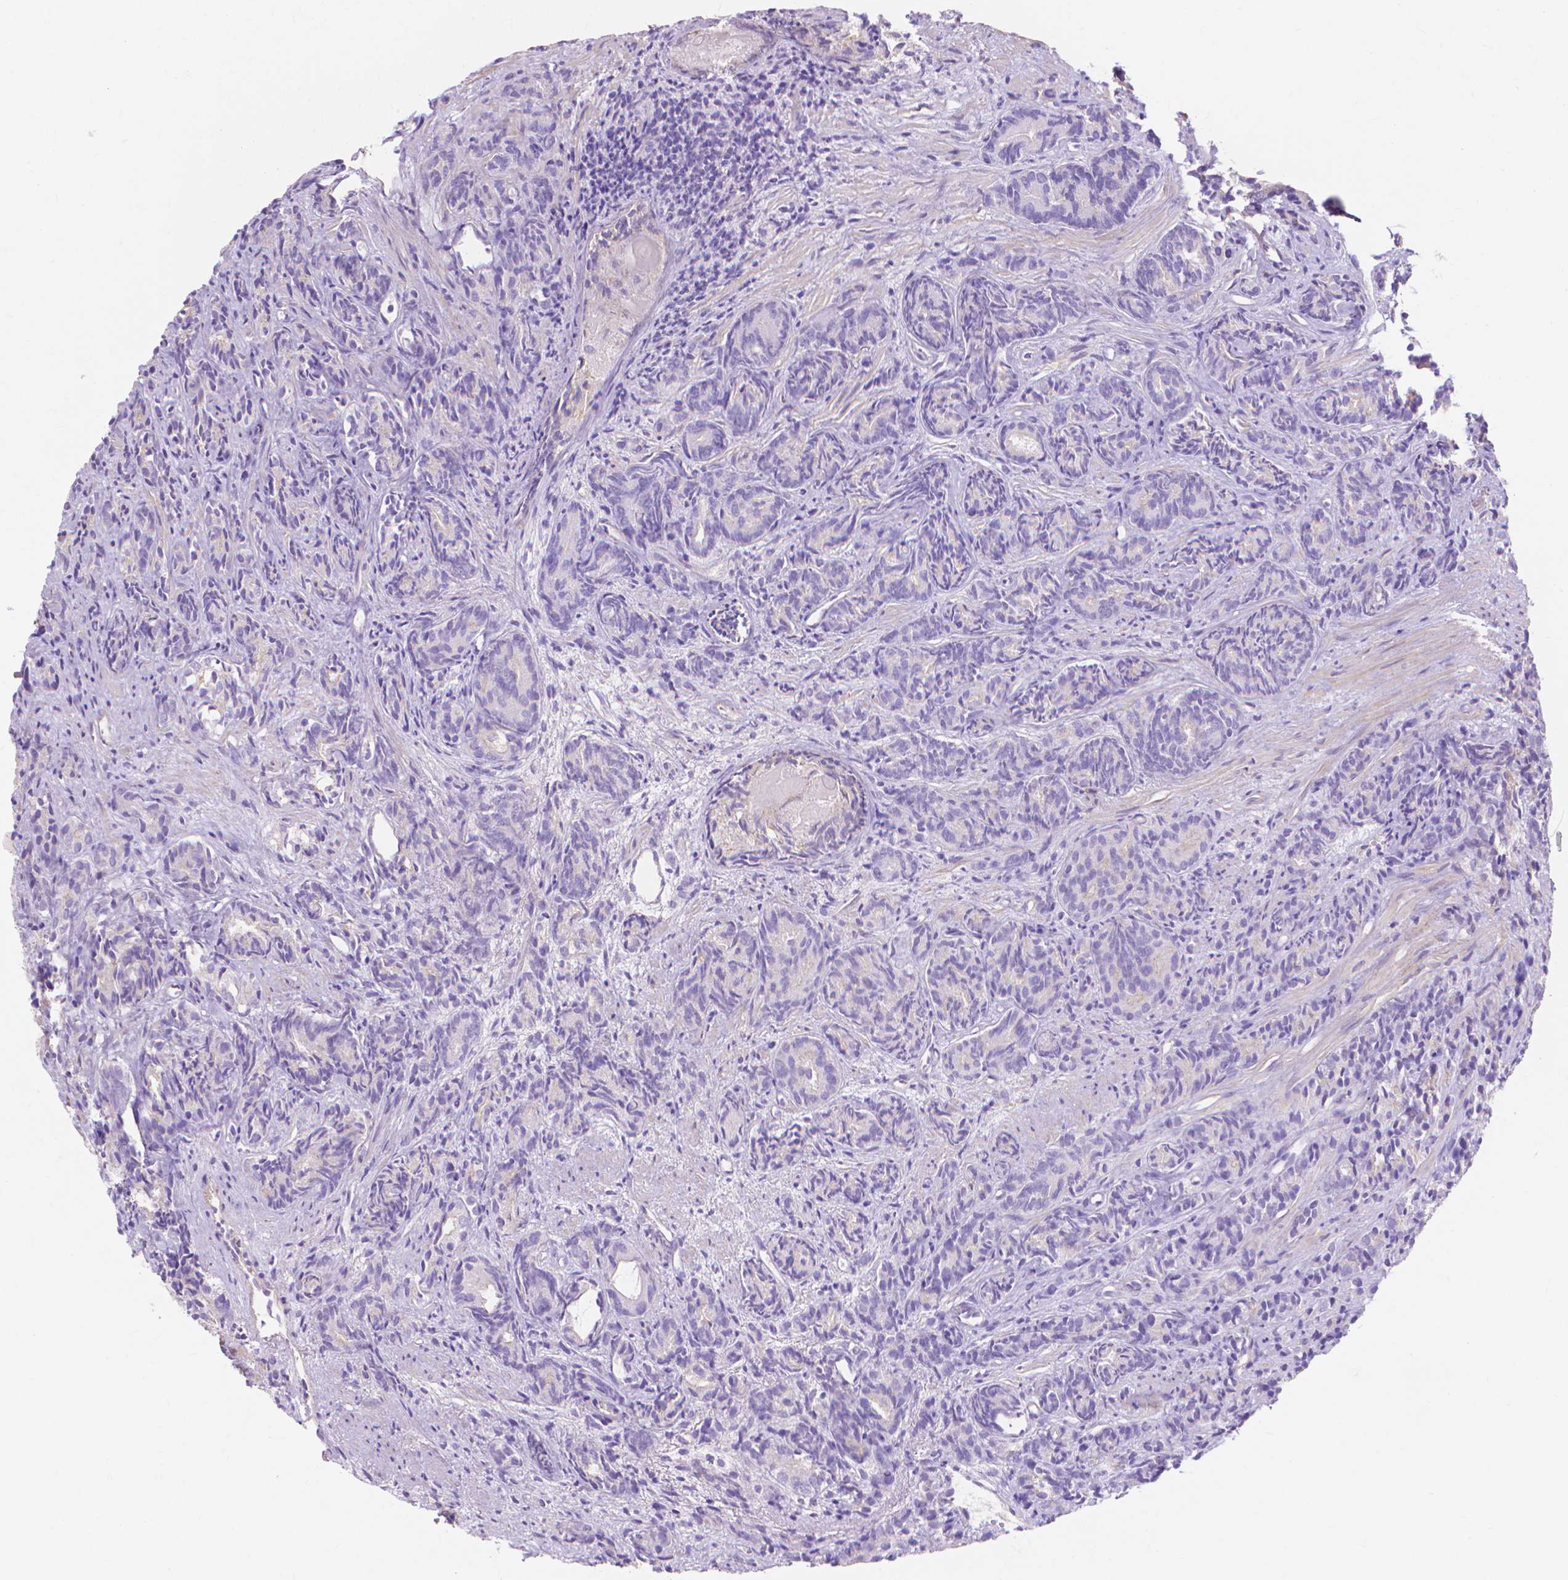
{"staining": {"intensity": "negative", "quantity": "none", "location": "none"}, "tissue": "prostate cancer", "cell_type": "Tumor cells", "image_type": "cancer", "snomed": [{"axis": "morphology", "description": "Adenocarcinoma, High grade"}, {"axis": "topography", "description": "Prostate"}], "caption": "Prostate high-grade adenocarcinoma was stained to show a protein in brown. There is no significant staining in tumor cells.", "gene": "MBLAC1", "patient": {"sex": "male", "age": 84}}